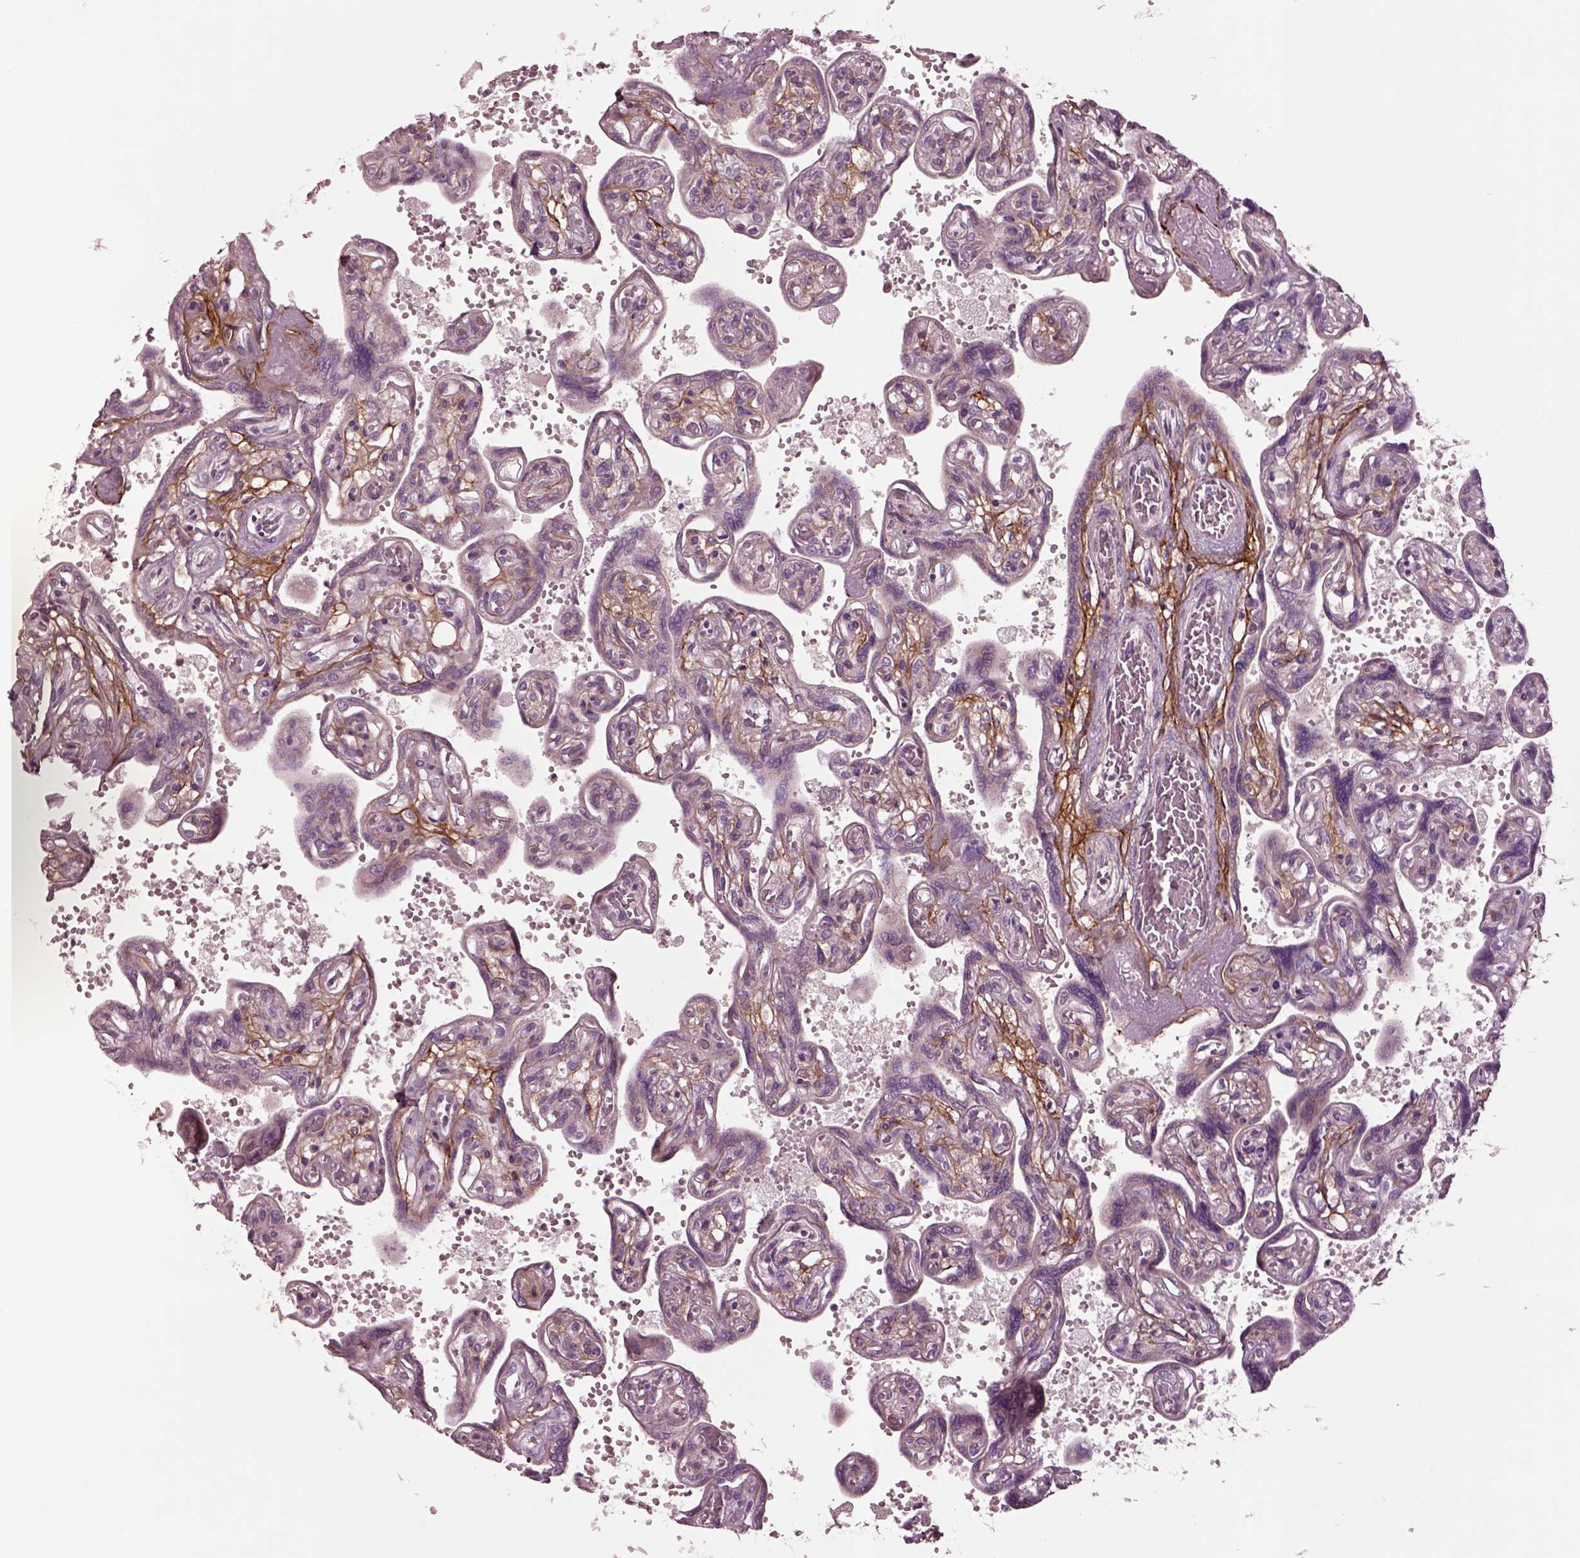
{"staining": {"intensity": "moderate", "quantity": ">75%", "location": "cytoplasmic/membranous"}, "tissue": "placenta", "cell_type": "Decidual cells", "image_type": "normal", "snomed": [{"axis": "morphology", "description": "Normal tissue, NOS"}, {"axis": "topography", "description": "Placenta"}], "caption": "An image of human placenta stained for a protein displays moderate cytoplasmic/membranous brown staining in decidual cells. Using DAB (brown) and hematoxylin (blue) stains, captured at high magnification using brightfield microscopy.", "gene": "SEC23A", "patient": {"sex": "female", "age": 32}}